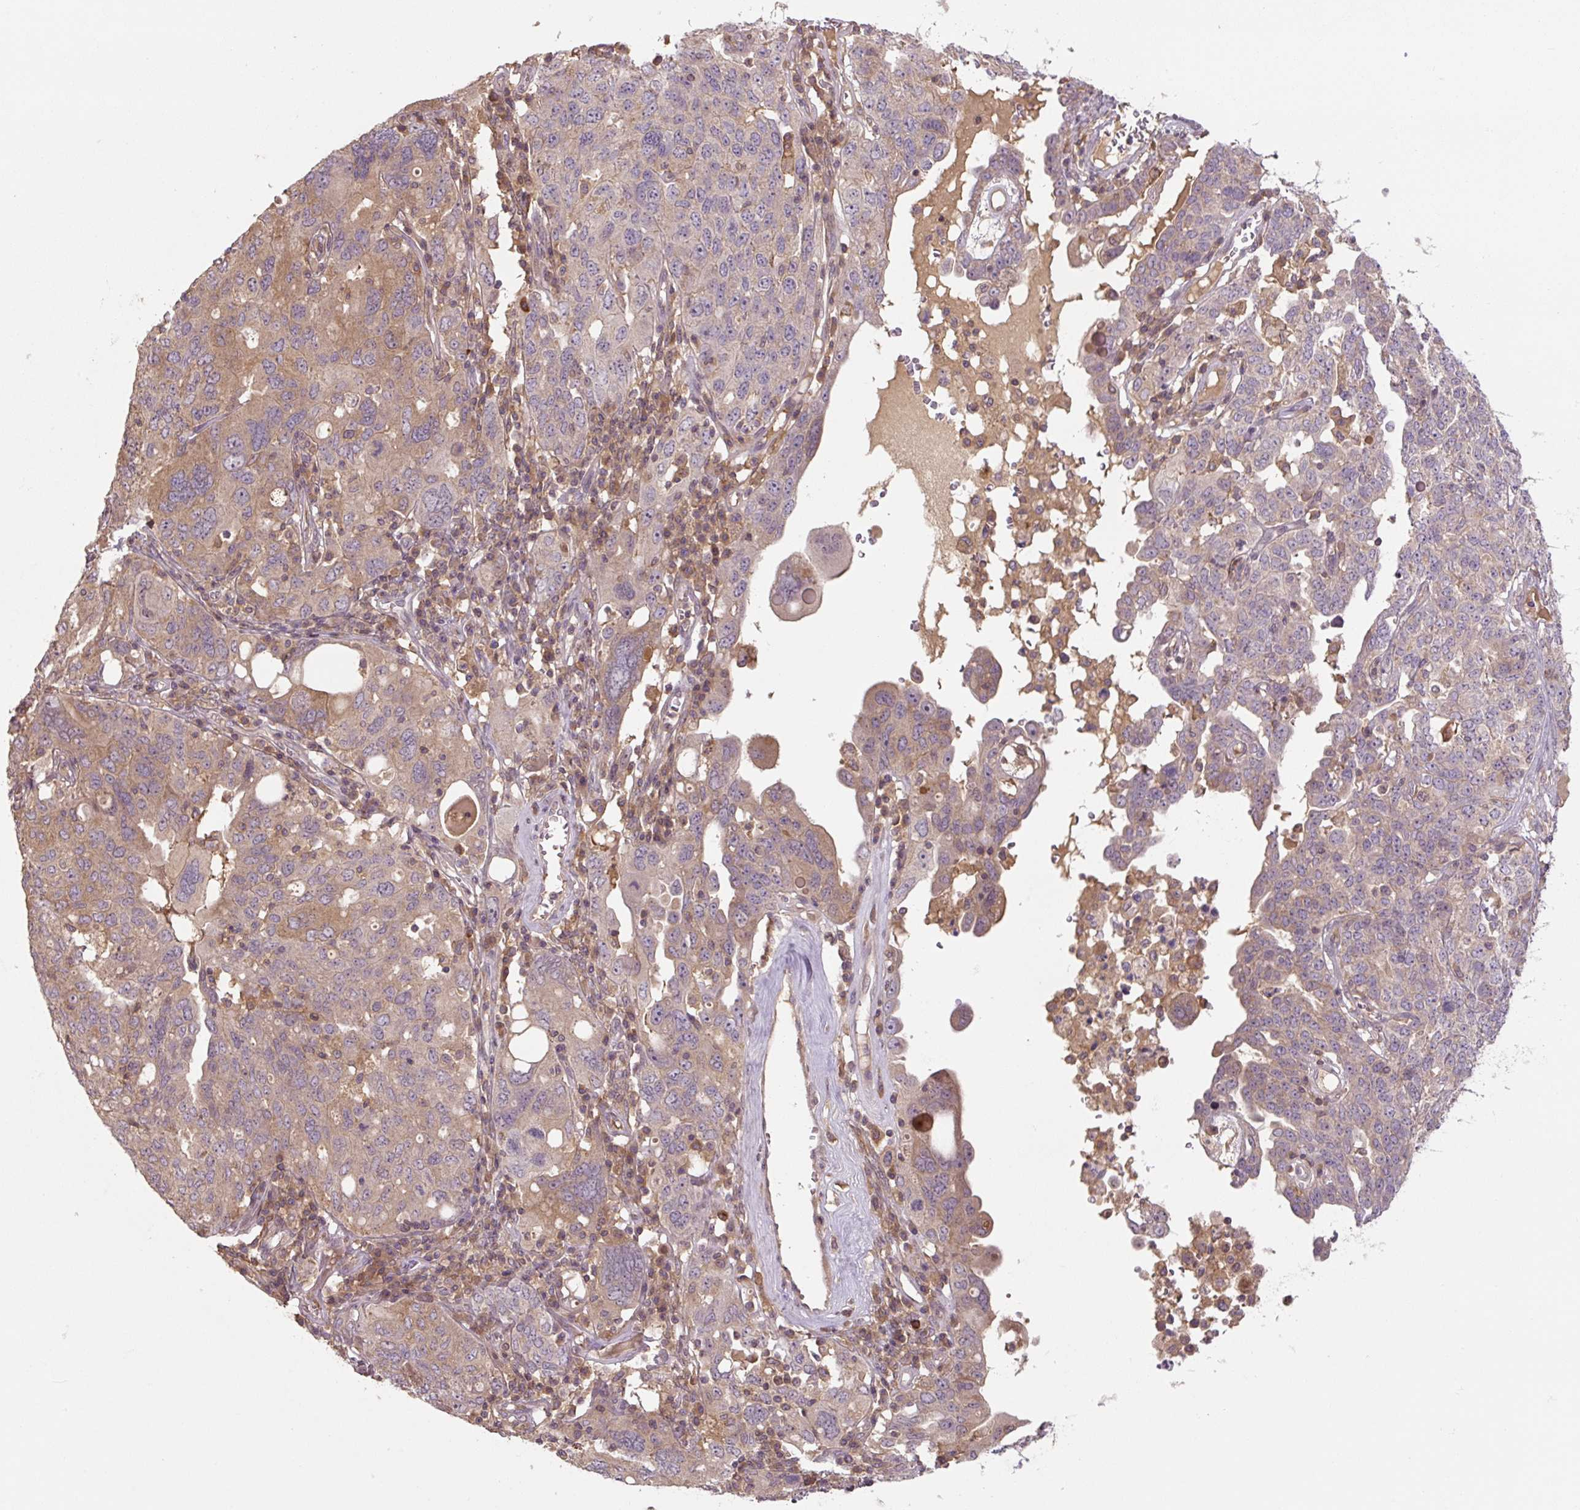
{"staining": {"intensity": "moderate", "quantity": "<25%", "location": "cytoplasmic/membranous"}, "tissue": "ovarian cancer", "cell_type": "Tumor cells", "image_type": "cancer", "snomed": [{"axis": "morphology", "description": "Carcinoma, endometroid"}, {"axis": "topography", "description": "Ovary"}], "caption": "Ovarian cancer stained with IHC shows moderate cytoplasmic/membranous expression in approximately <25% of tumor cells. (DAB (3,3'-diaminobenzidine) IHC with brightfield microscopy, high magnification).", "gene": "C2orf73", "patient": {"sex": "female", "age": 62}}